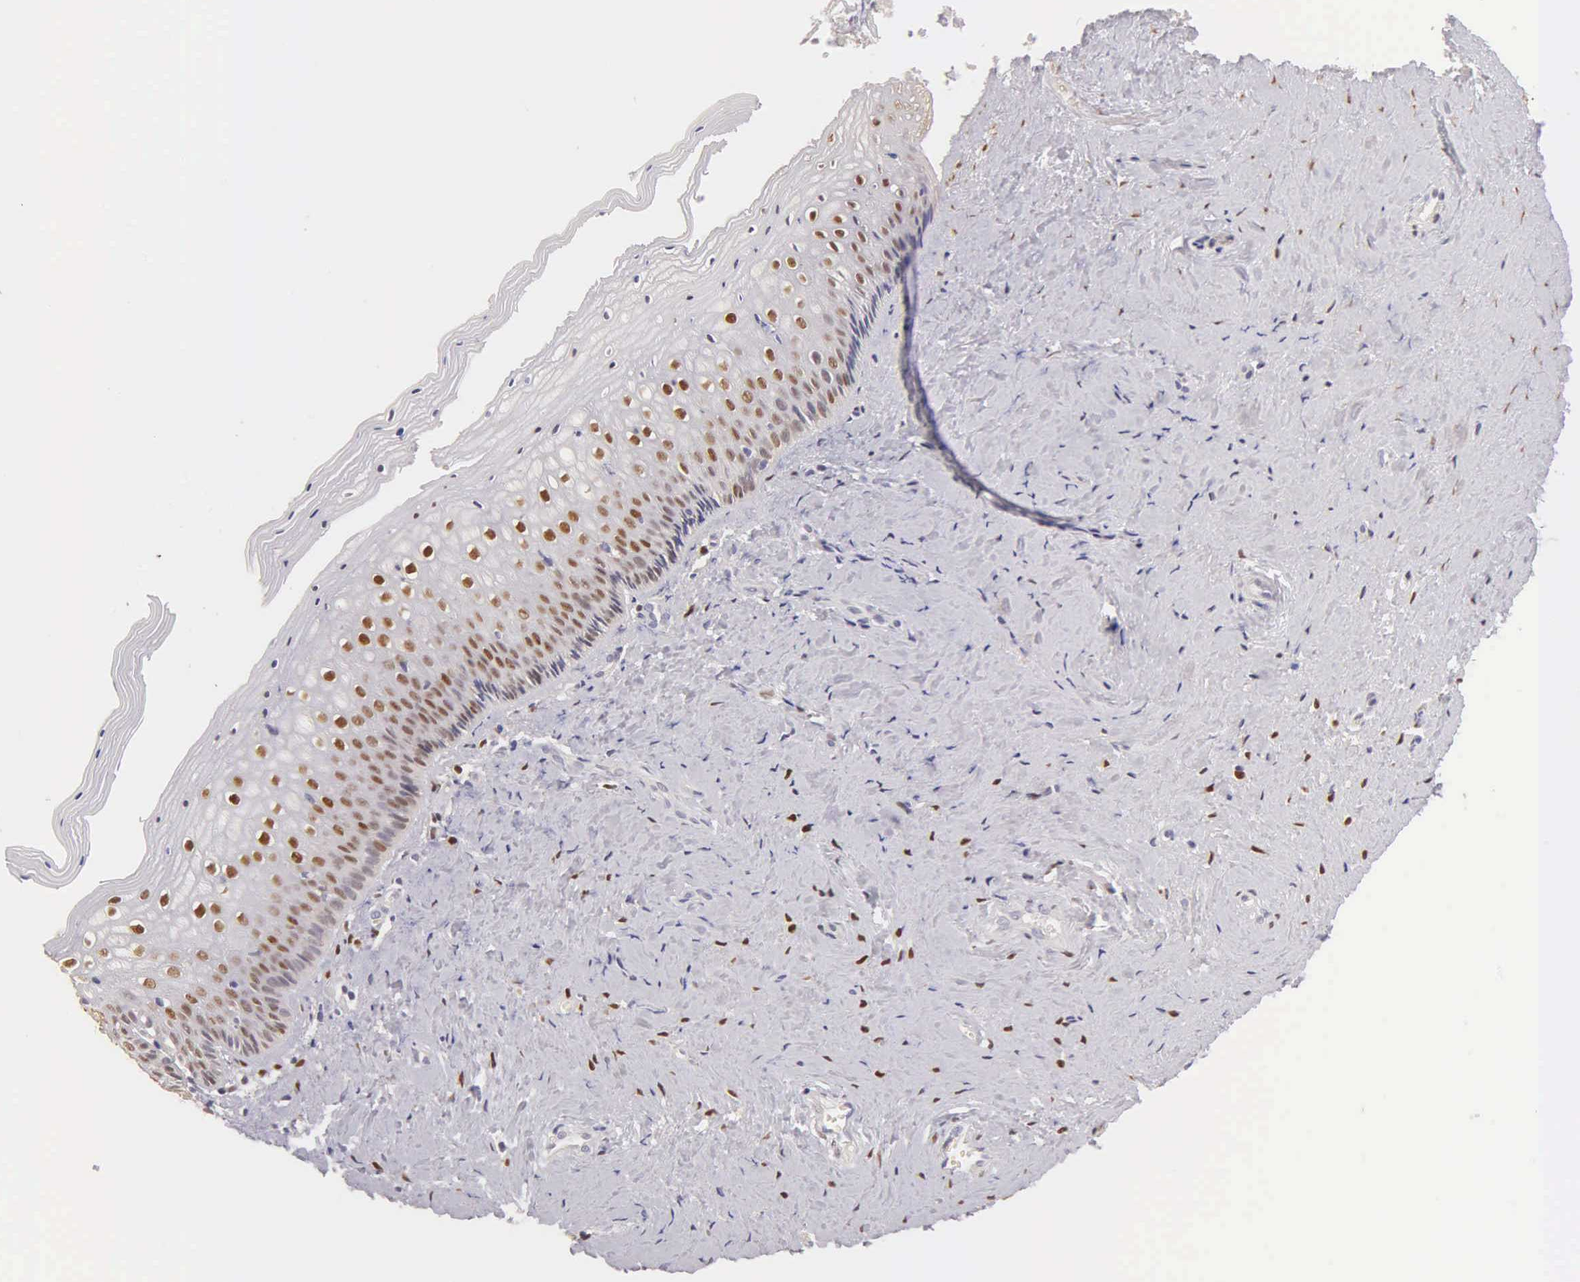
{"staining": {"intensity": "strong", "quantity": "<25%", "location": "nuclear"}, "tissue": "vagina", "cell_type": "Squamous epithelial cells", "image_type": "normal", "snomed": [{"axis": "morphology", "description": "Normal tissue, NOS"}, {"axis": "topography", "description": "Vagina"}], "caption": "Strong nuclear expression for a protein is present in approximately <25% of squamous epithelial cells of benign vagina using immunohistochemistry (IHC).", "gene": "ESR1", "patient": {"sex": "female", "age": 46}}